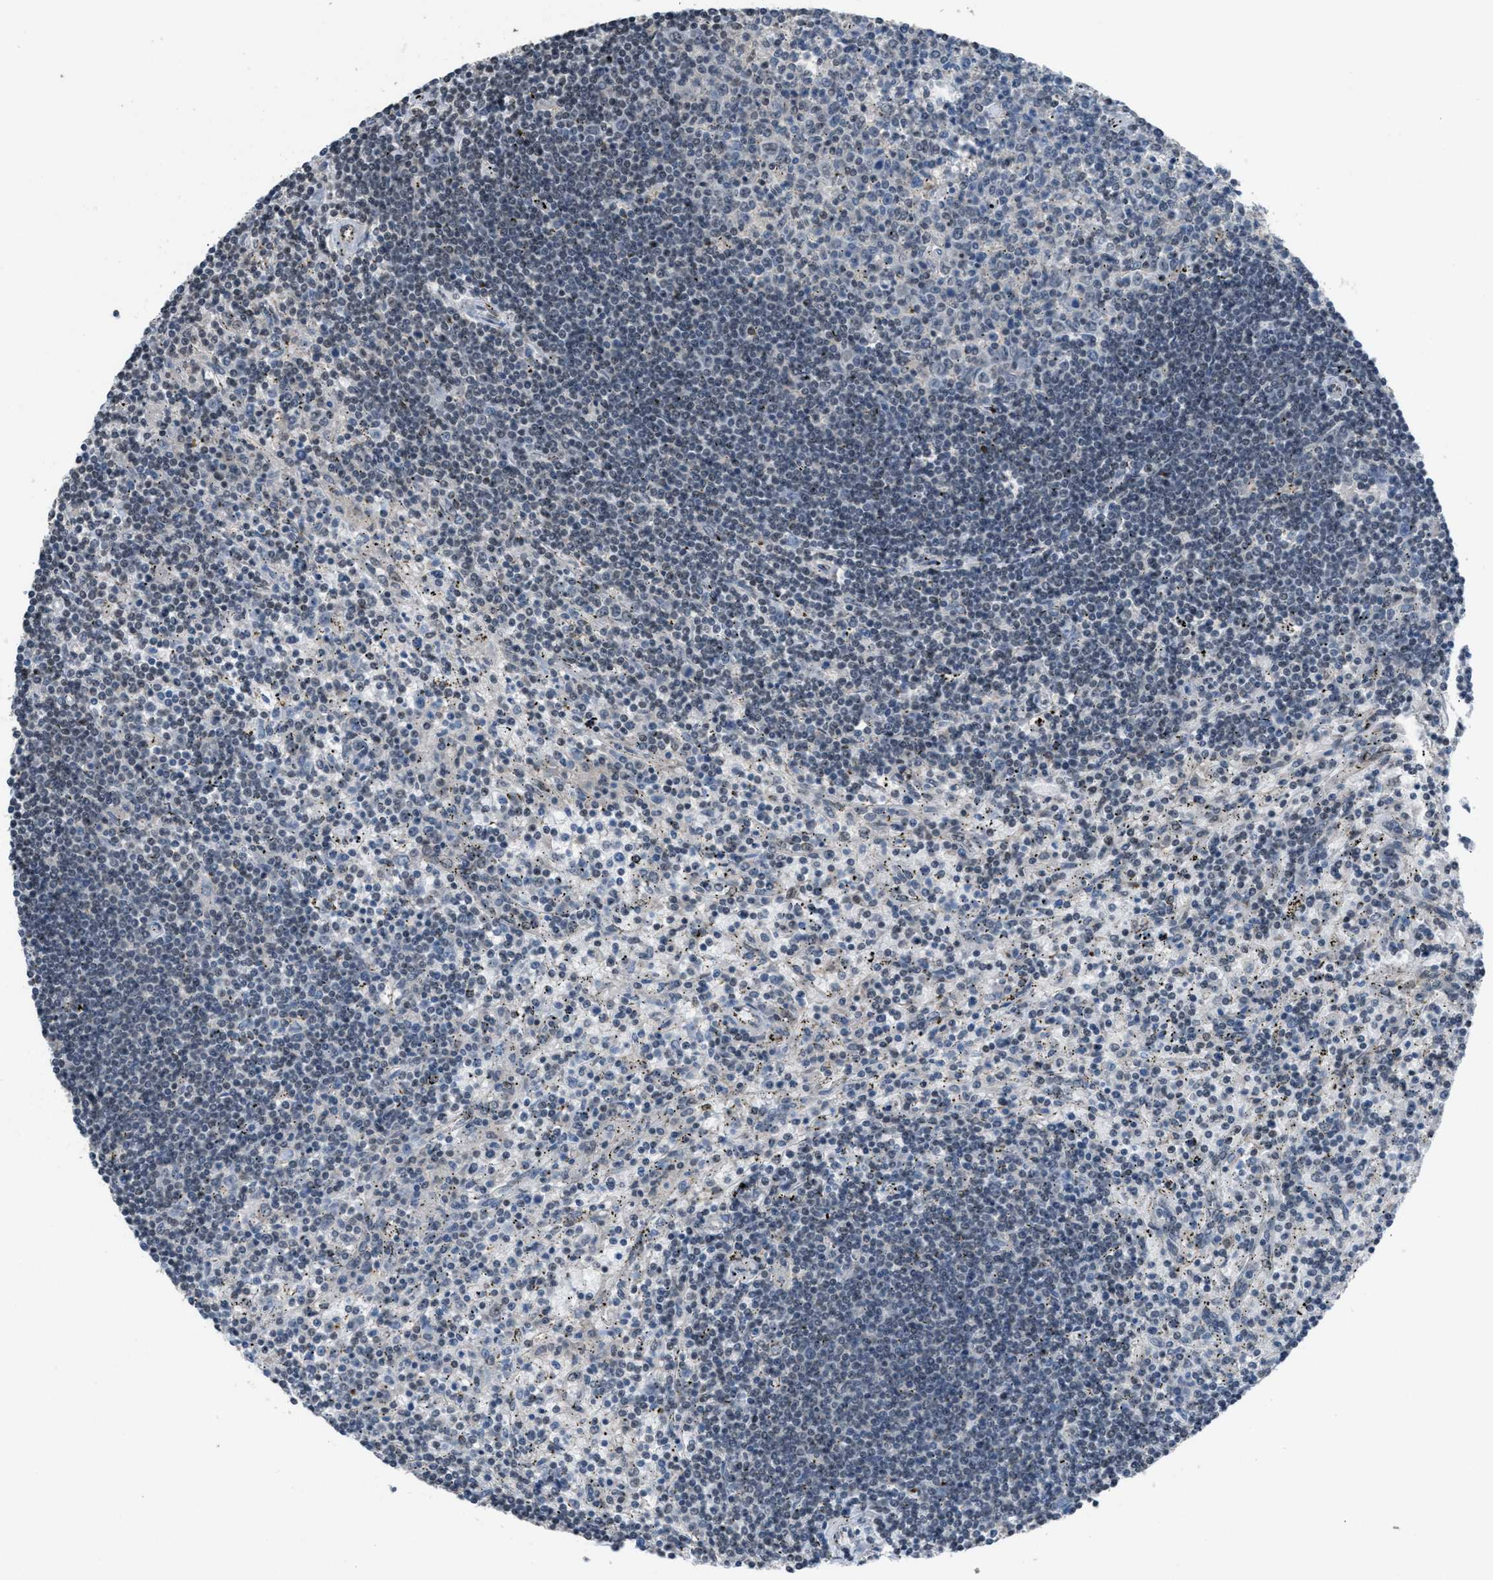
{"staining": {"intensity": "weak", "quantity": "<25%", "location": "nuclear"}, "tissue": "lymphoma", "cell_type": "Tumor cells", "image_type": "cancer", "snomed": [{"axis": "morphology", "description": "Malignant lymphoma, non-Hodgkin's type, Low grade"}, {"axis": "topography", "description": "Spleen"}], "caption": "This is an IHC image of human lymphoma. There is no staining in tumor cells.", "gene": "ZNF276", "patient": {"sex": "male", "age": 76}}